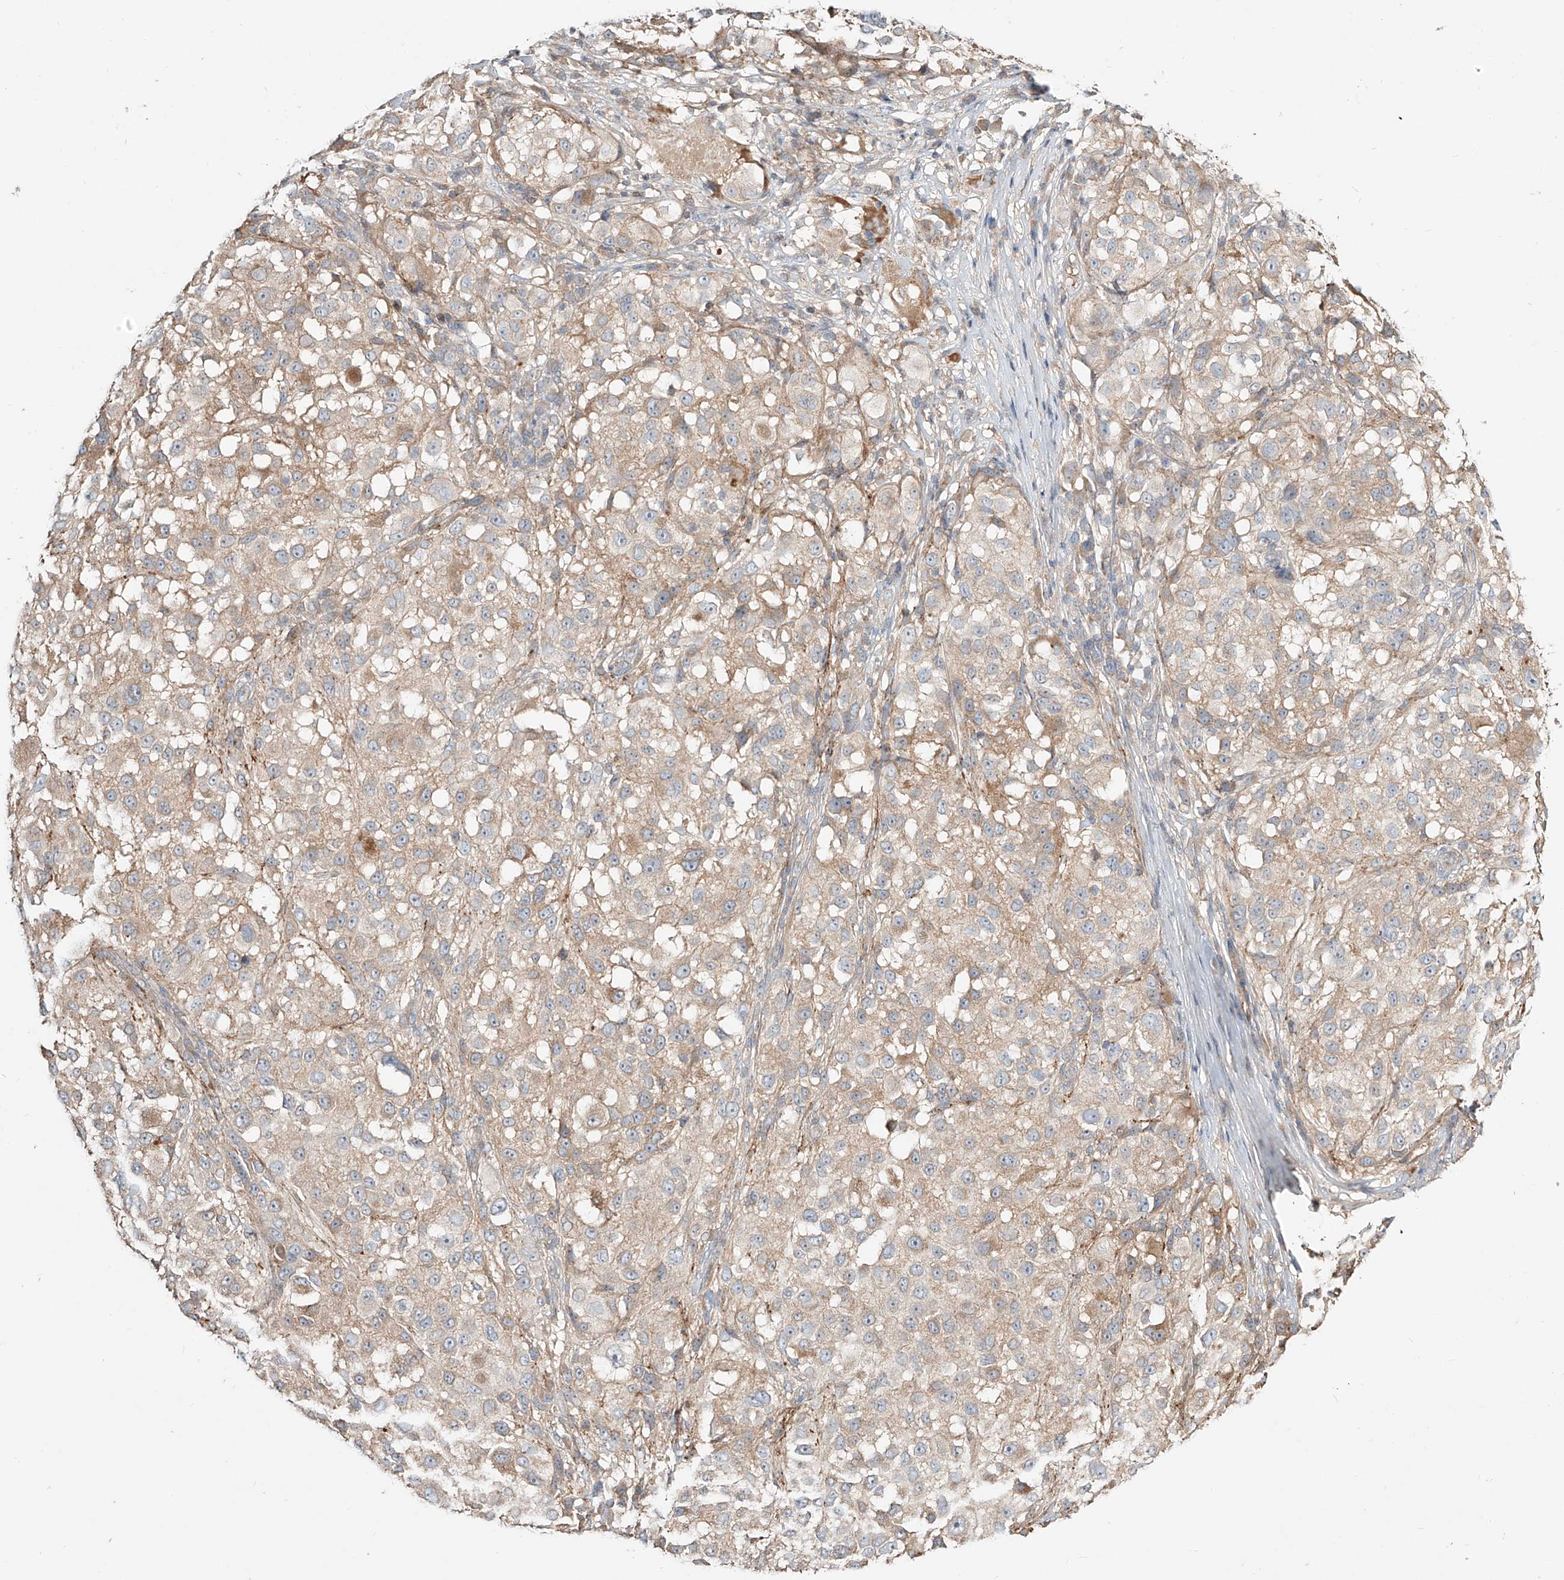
{"staining": {"intensity": "weak", "quantity": ">75%", "location": "cytoplasmic/membranous"}, "tissue": "melanoma", "cell_type": "Tumor cells", "image_type": "cancer", "snomed": [{"axis": "morphology", "description": "Necrosis, NOS"}, {"axis": "morphology", "description": "Malignant melanoma, NOS"}, {"axis": "topography", "description": "Skin"}], "caption": "Melanoma stained for a protein demonstrates weak cytoplasmic/membranous positivity in tumor cells.", "gene": "ERO1A", "patient": {"sex": "female", "age": 87}}